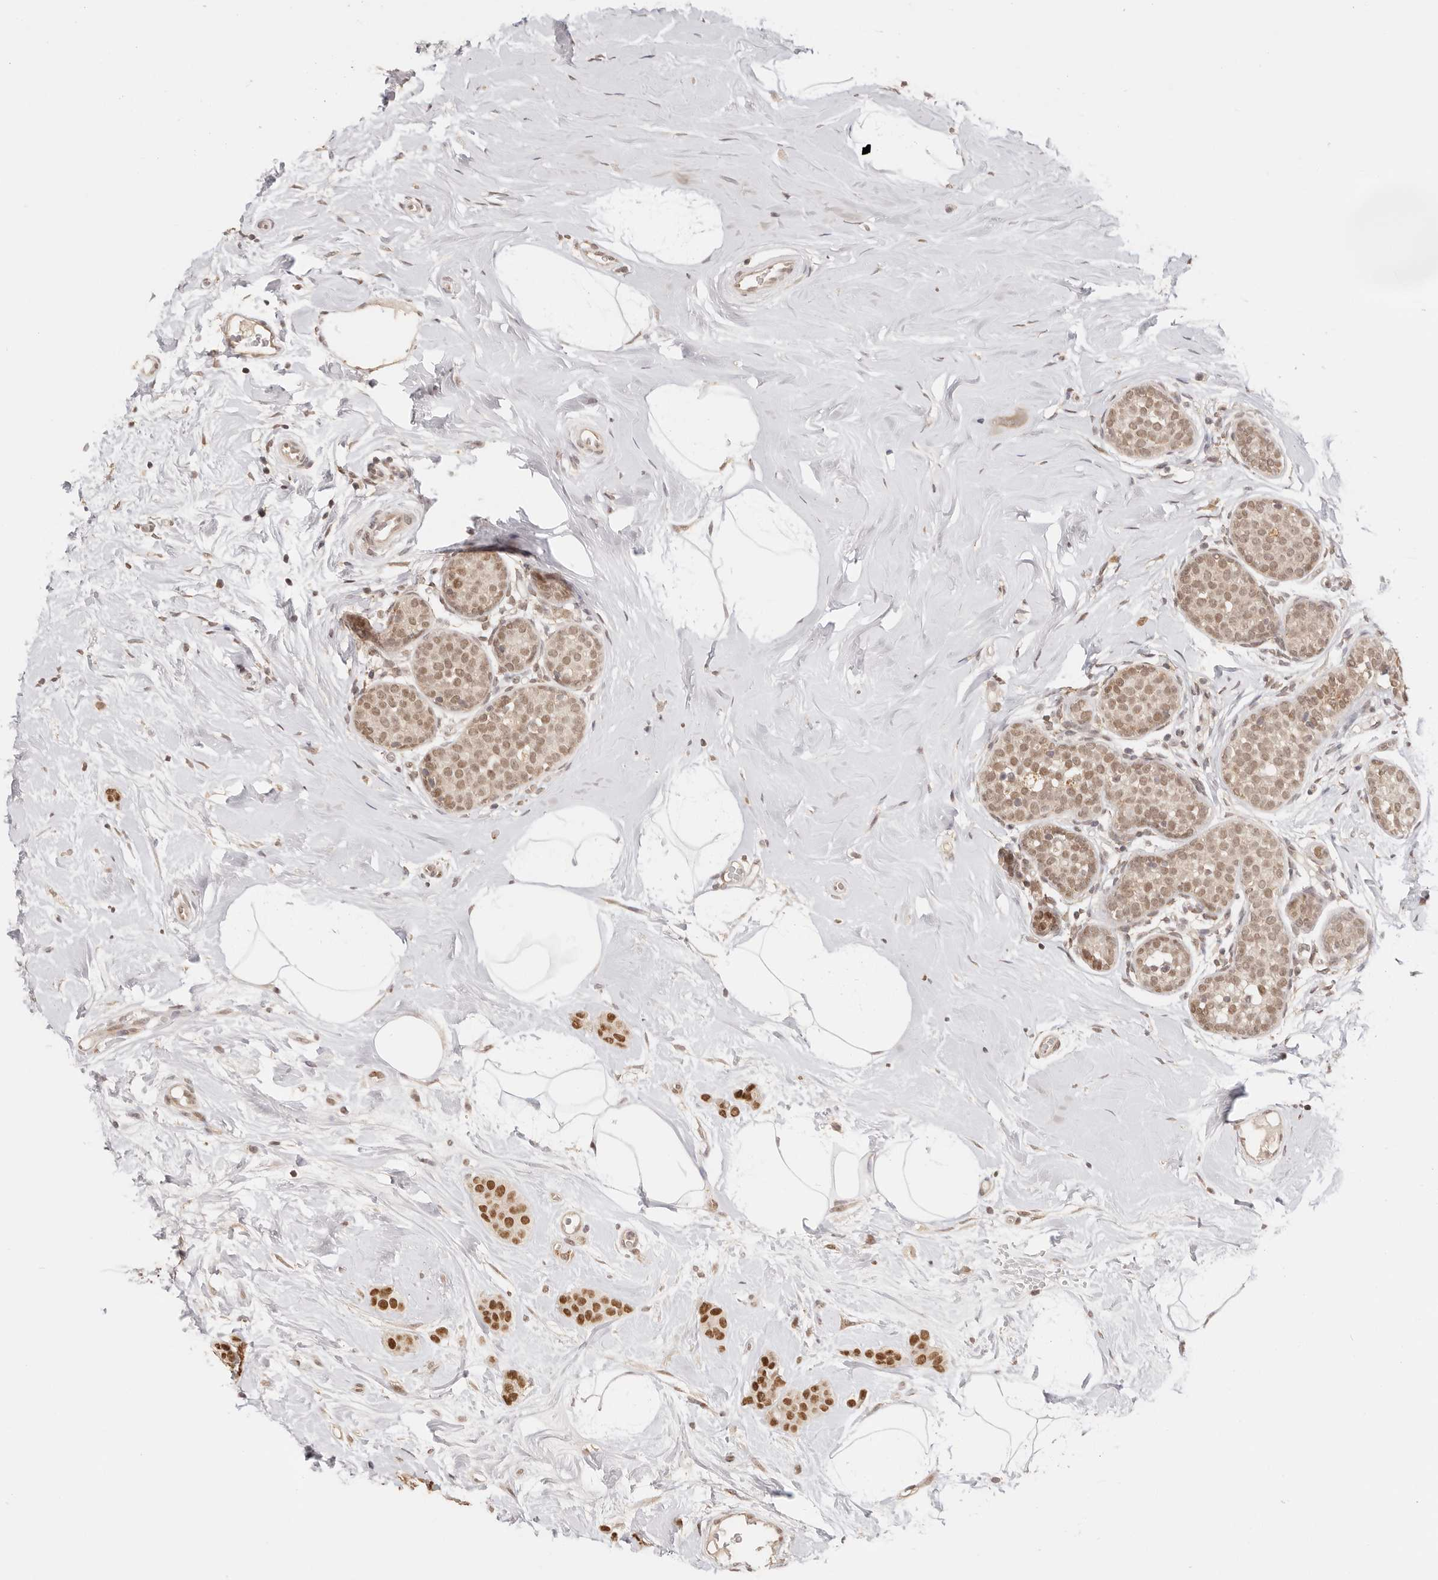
{"staining": {"intensity": "strong", "quantity": ">75%", "location": "nuclear"}, "tissue": "breast cancer", "cell_type": "Tumor cells", "image_type": "cancer", "snomed": [{"axis": "morphology", "description": "Lobular carcinoma, in situ"}, {"axis": "morphology", "description": "Lobular carcinoma"}, {"axis": "topography", "description": "Breast"}], "caption": "Immunohistochemistry (IHC) image of neoplastic tissue: lobular carcinoma (breast) stained using IHC demonstrates high levels of strong protein expression localized specifically in the nuclear of tumor cells, appearing as a nuclear brown color.", "gene": "RFC3", "patient": {"sex": "female", "age": 41}}